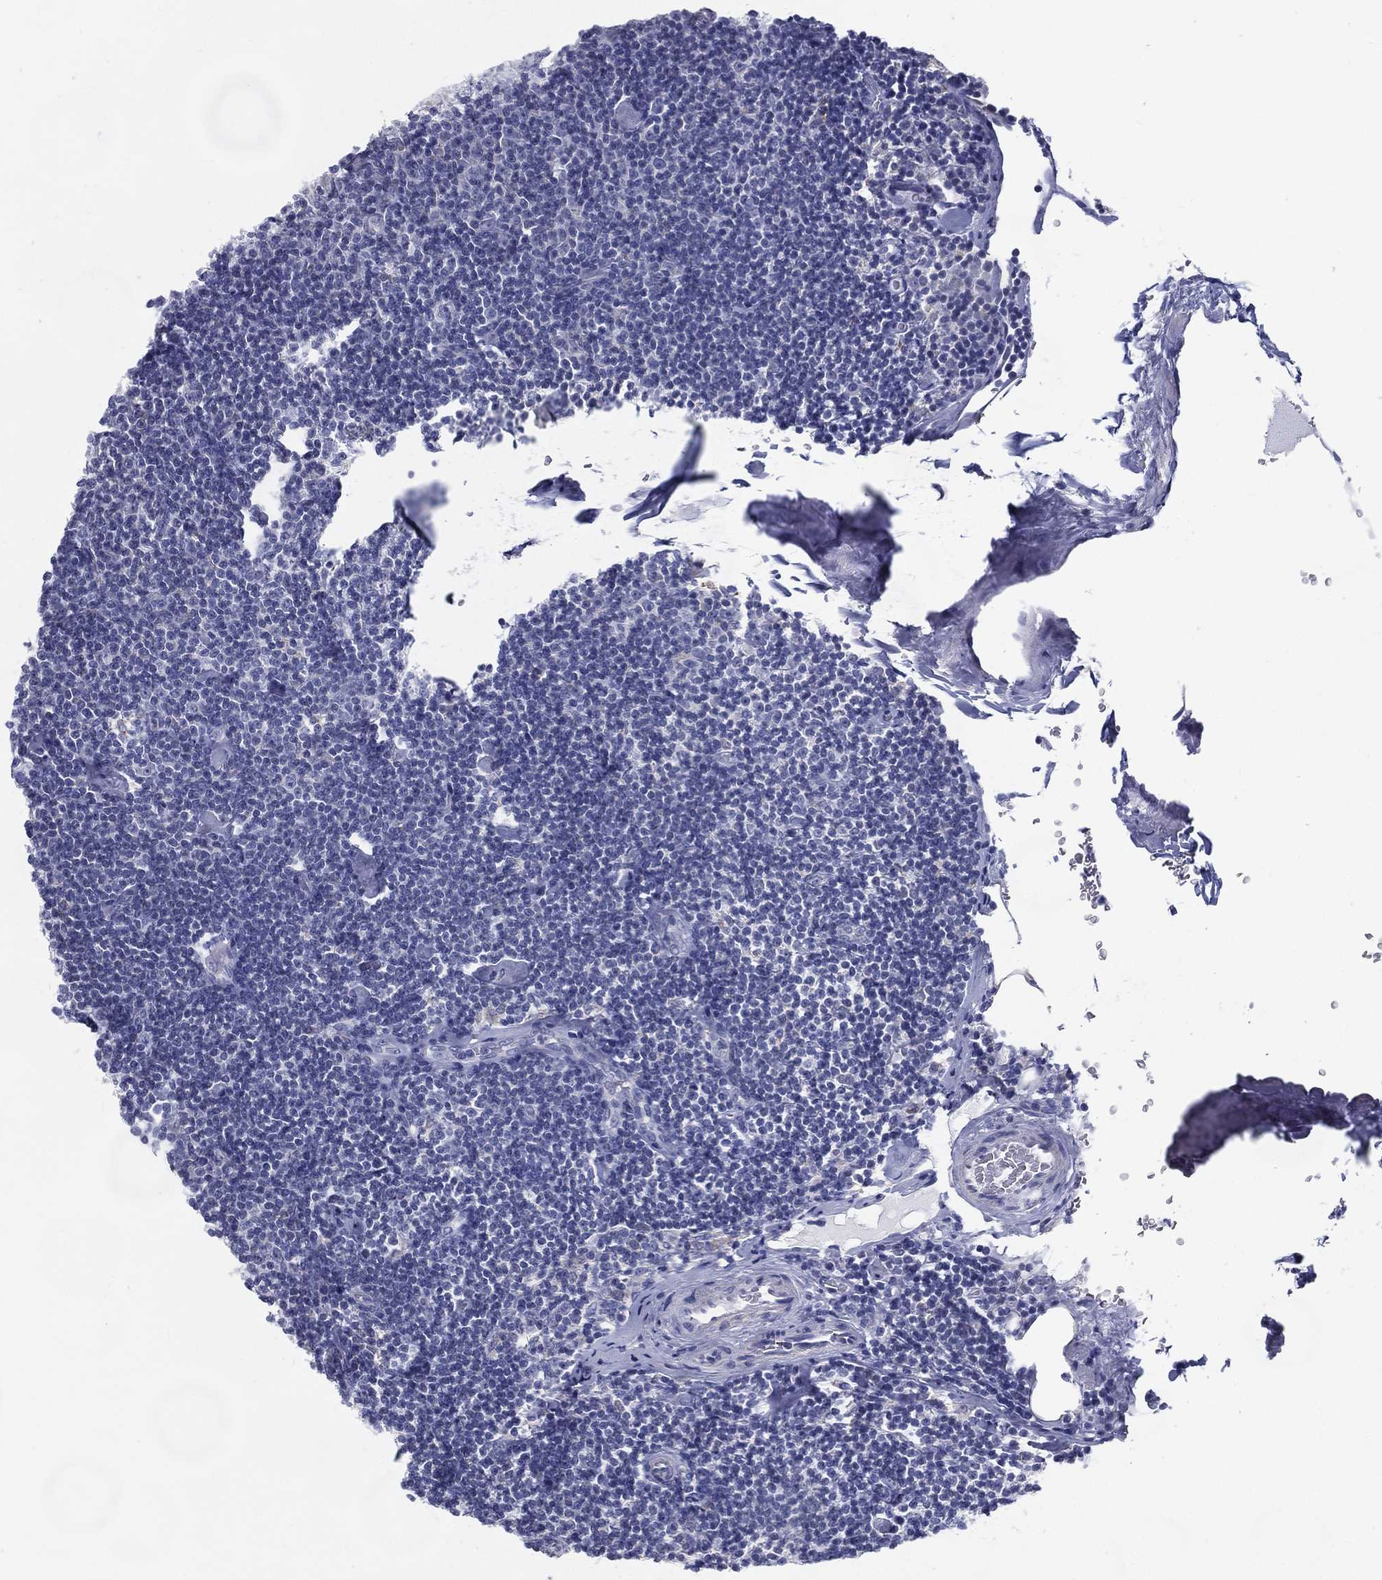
{"staining": {"intensity": "negative", "quantity": "none", "location": "none"}, "tissue": "lymphoma", "cell_type": "Tumor cells", "image_type": "cancer", "snomed": [{"axis": "morphology", "description": "Malignant lymphoma, non-Hodgkin's type, Low grade"}, {"axis": "topography", "description": "Lymph node"}], "caption": "Low-grade malignant lymphoma, non-Hodgkin's type stained for a protein using immunohistochemistry (IHC) shows no staining tumor cells.", "gene": "C19orf18", "patient": {"sex": "male", "age": 81}}